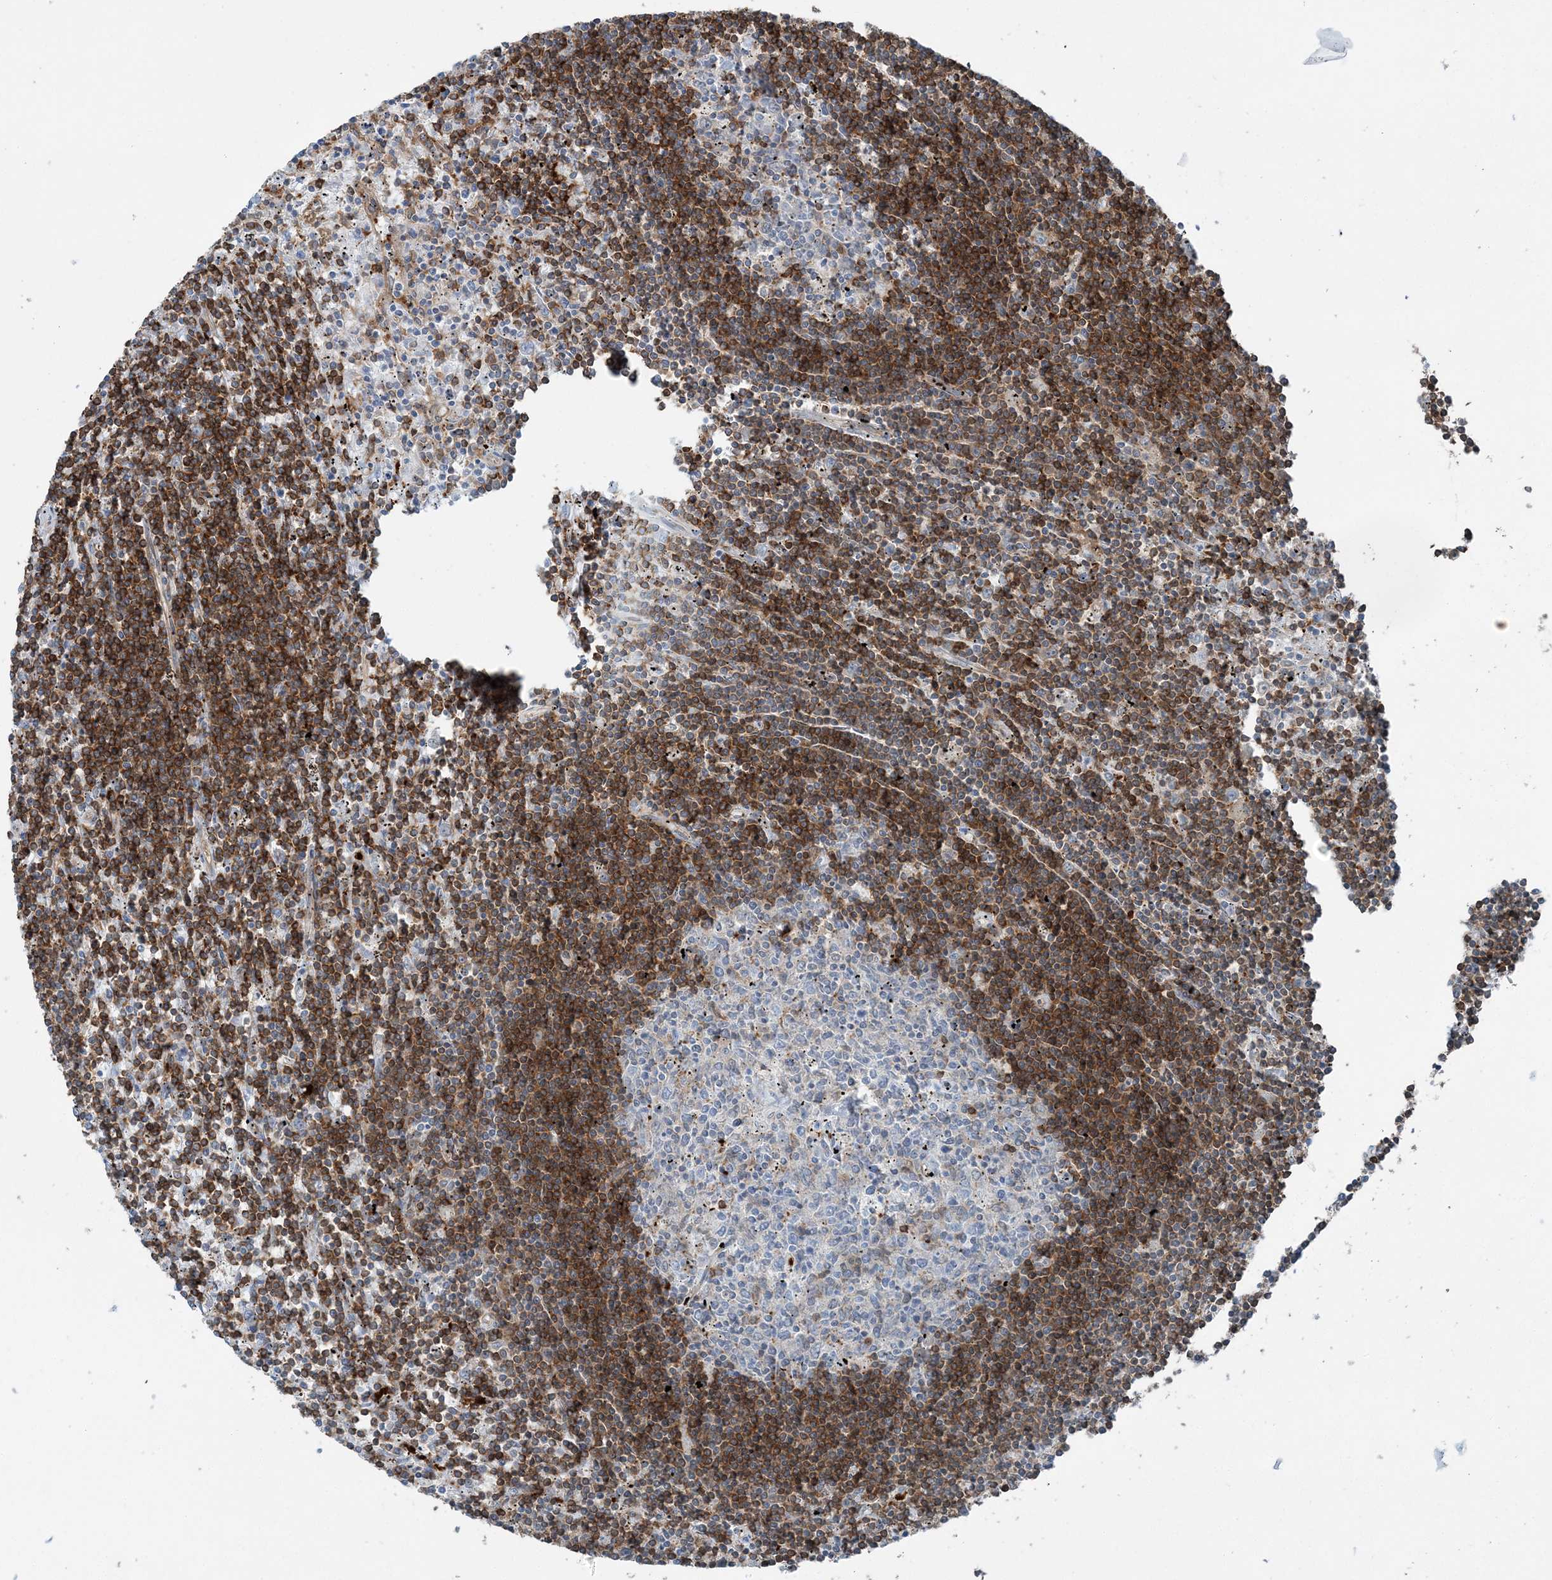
{"staining": {"intensity": "strong", "quantity": "25%-75%", "location": "cytoplasmic/membranous"}, "tissue": "lymphoma", "cell_type": "Tumor cells", "image_type": "cancer", "snomed": [{"axis": "morphology", "description": "Malignant lymphoma, non-Hodgkin's type, Low grade"}, {"axis": "topography", "description": "Spleen"}], "caption": "The image shows a brown stain indicating the presence of a protein in the cytoplasmic/membranous of tumor cells in lymphoma. The staining was performed using DAB (3,3'-diaminobenzidine), with brown indicating positive protein expression. Nuclei are stained blue with hematoxylin.", "gene": "SNX2", "patient": {"sex": "male", "age": 76}}